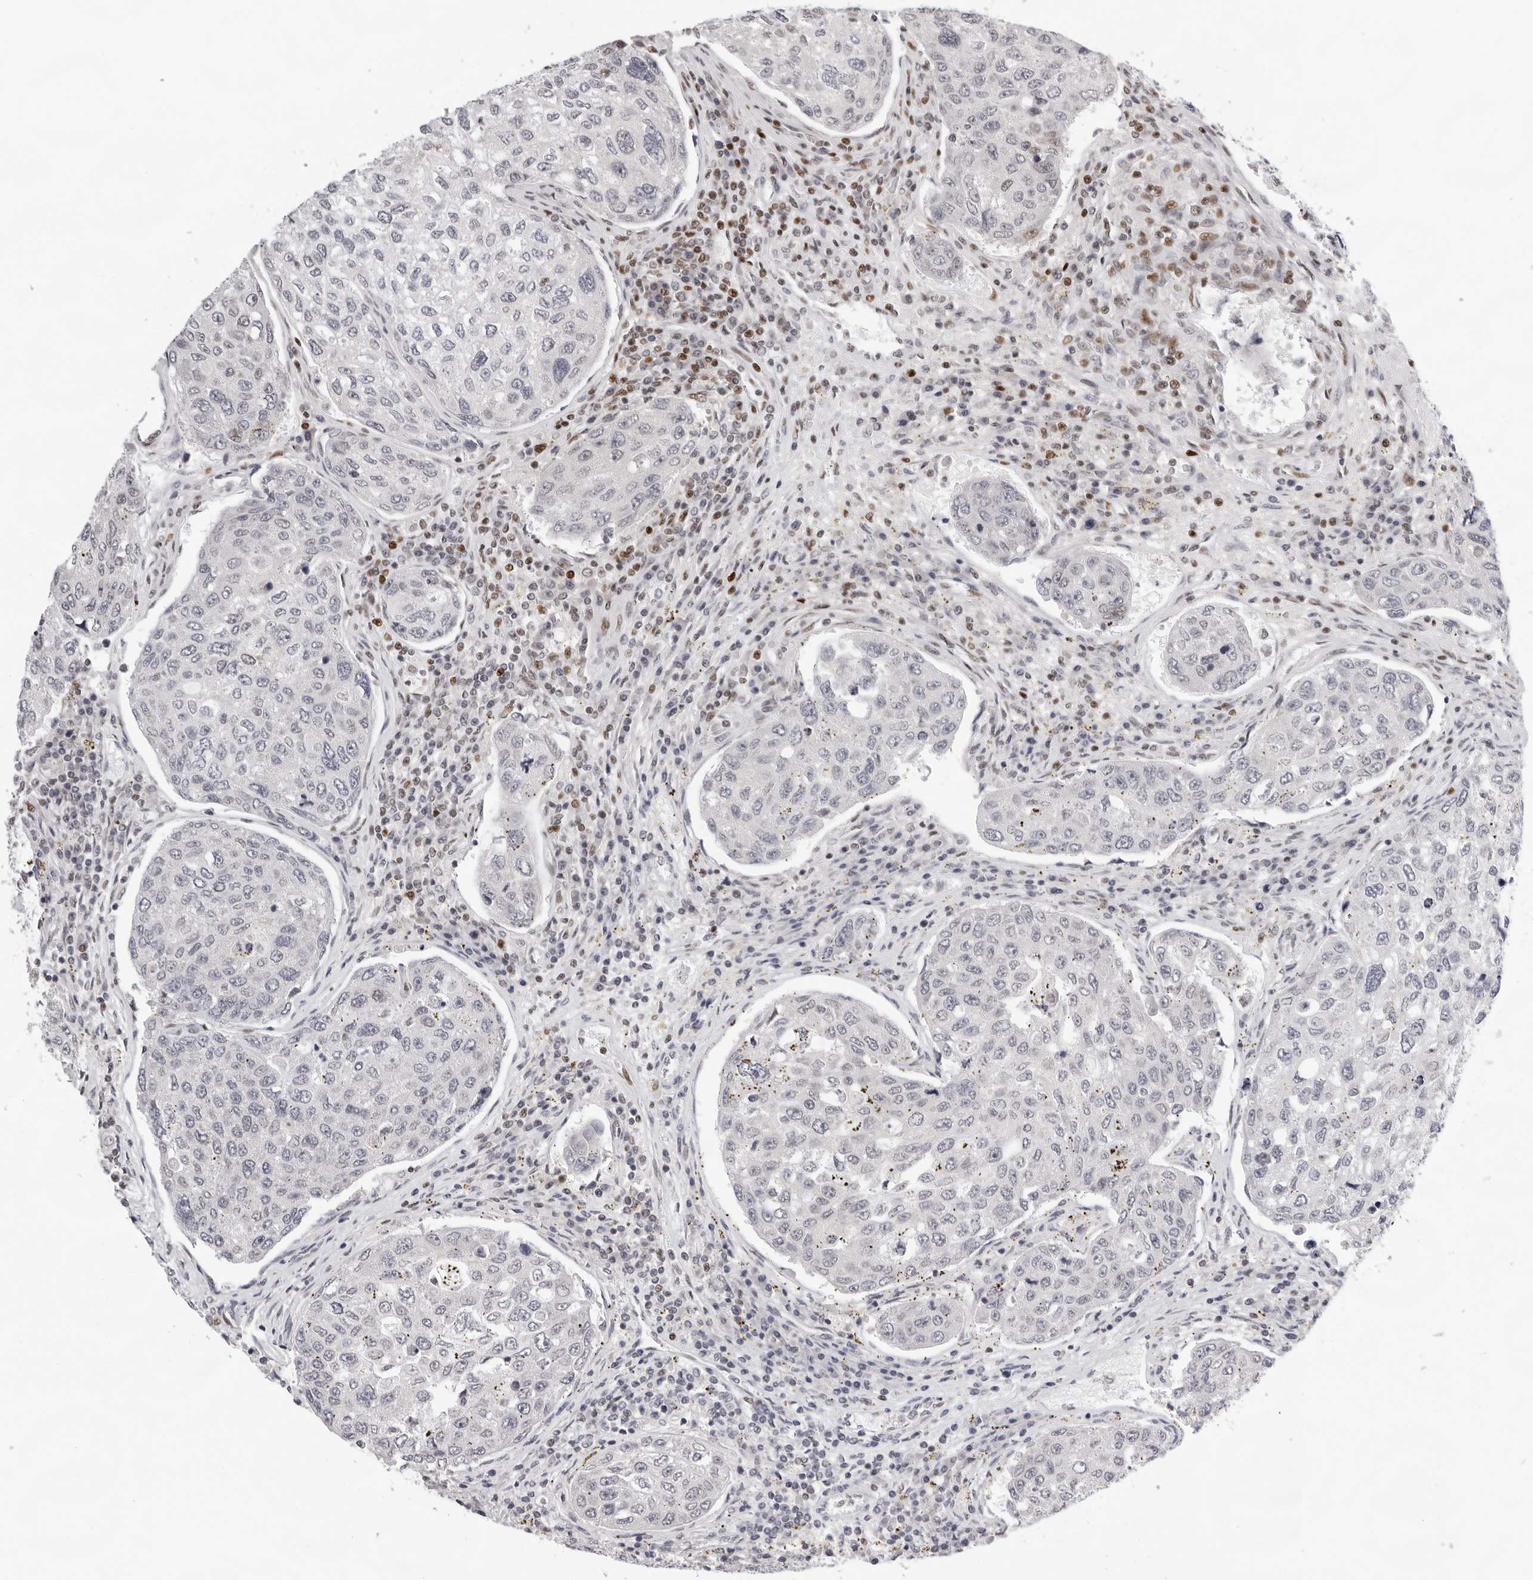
{"staining": {"intensity": "weak", "quantity": "<25%", "location": "nuclear"}, "tissue": "urothelial cancer", "cell_type": "Tumor cells", "image_type": "cancer", "snomed": [{"axis": "morphology", "description": "Urothelial carcinoma, High grade"}, {"axis": "topography", "description": "Lymph node"}, {"axis": "topography", "description": "Urinary bladder"}], "caption": "High power microscopy photomicrograph of an IHC histopathology image of urothelial cancer, revealing no significant positivity in tumor cells.", "gene": "OGG1", "patient": {"sex": "male", "age": 51}}